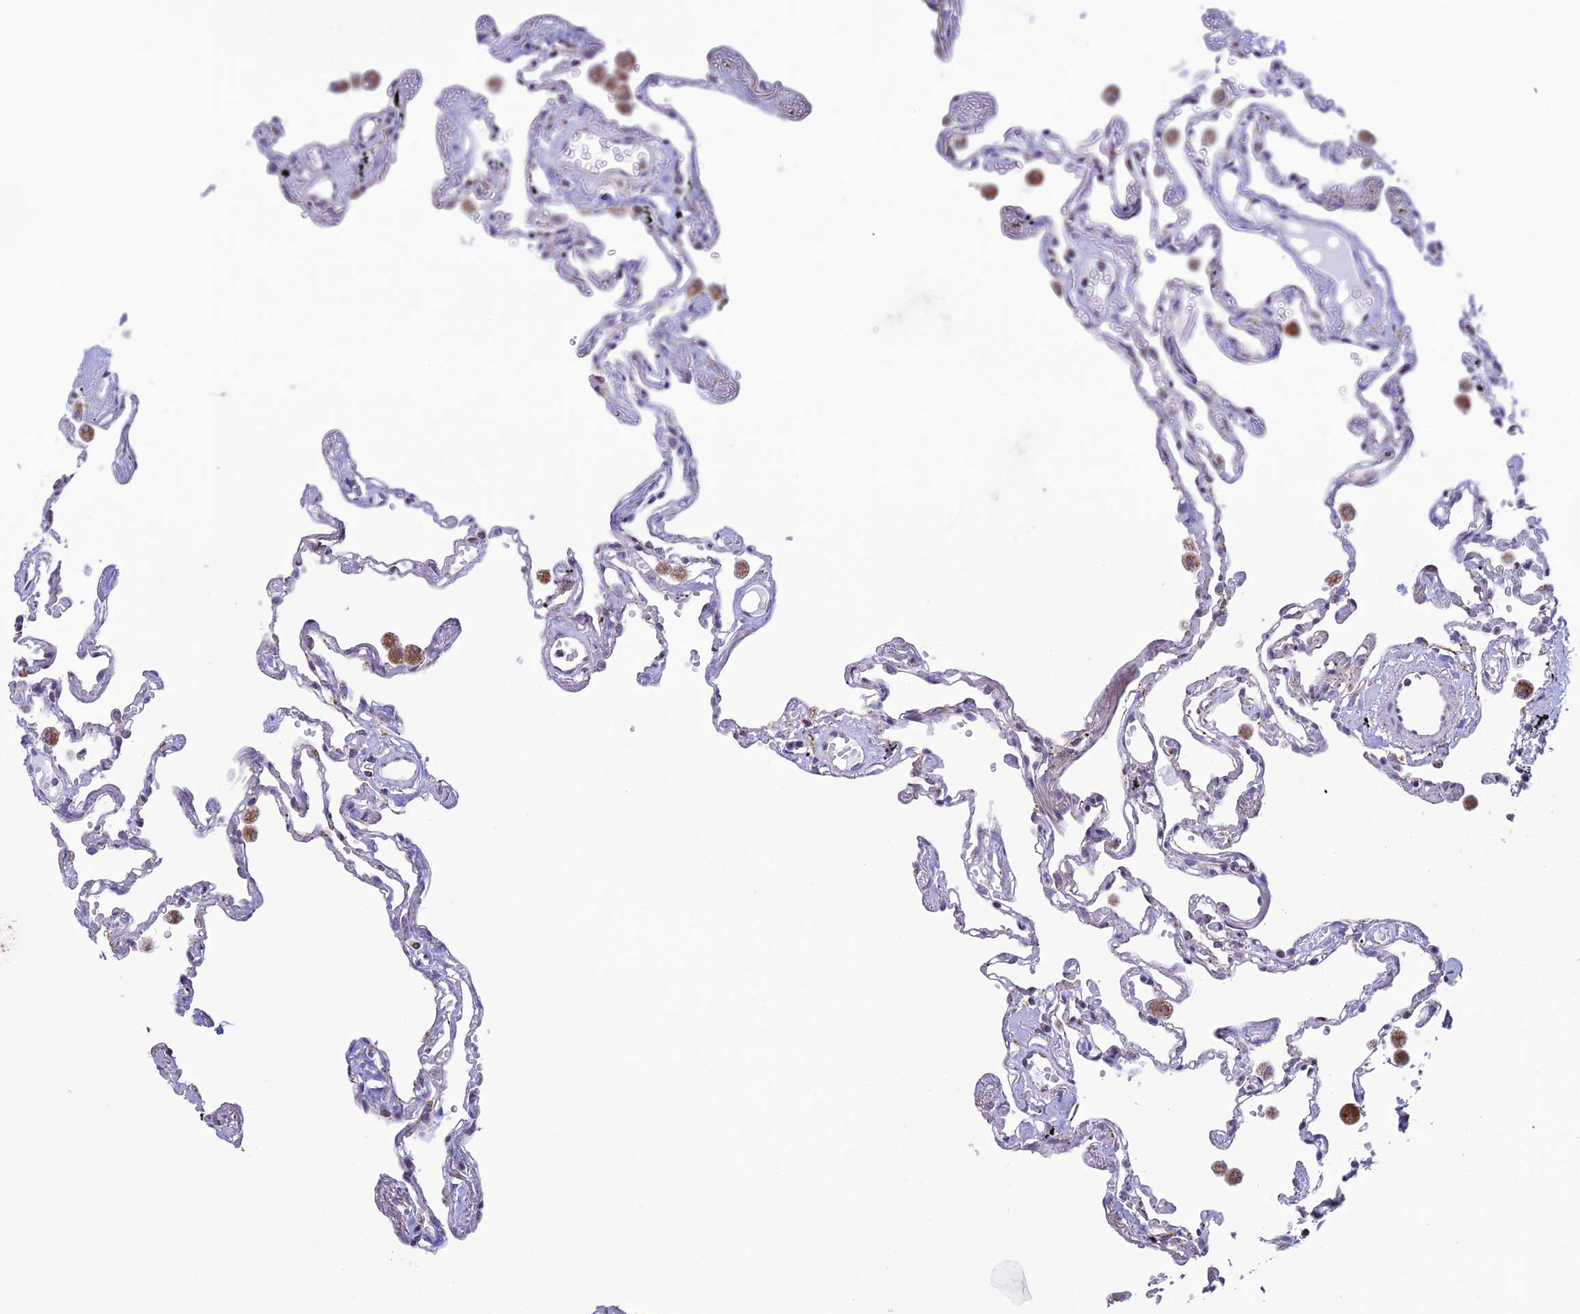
{"staining": {"intensity": "negative", "quantity": "none", "location": "none"}, "tissue": "lung", "cell_type": "Alveolar cells", "image_type": "normal", "snomed": [{"axis": "morphology", "description": "Normal tissue, NOS"}, {"axis": "topography", "description": "Lung"}], "caption": "Immunohistochemical staining of benign lung exhibits no significant staining in alveolar cells.", "gene": "ZNG1A", "patient": {"sex": "female", "age": 67}}